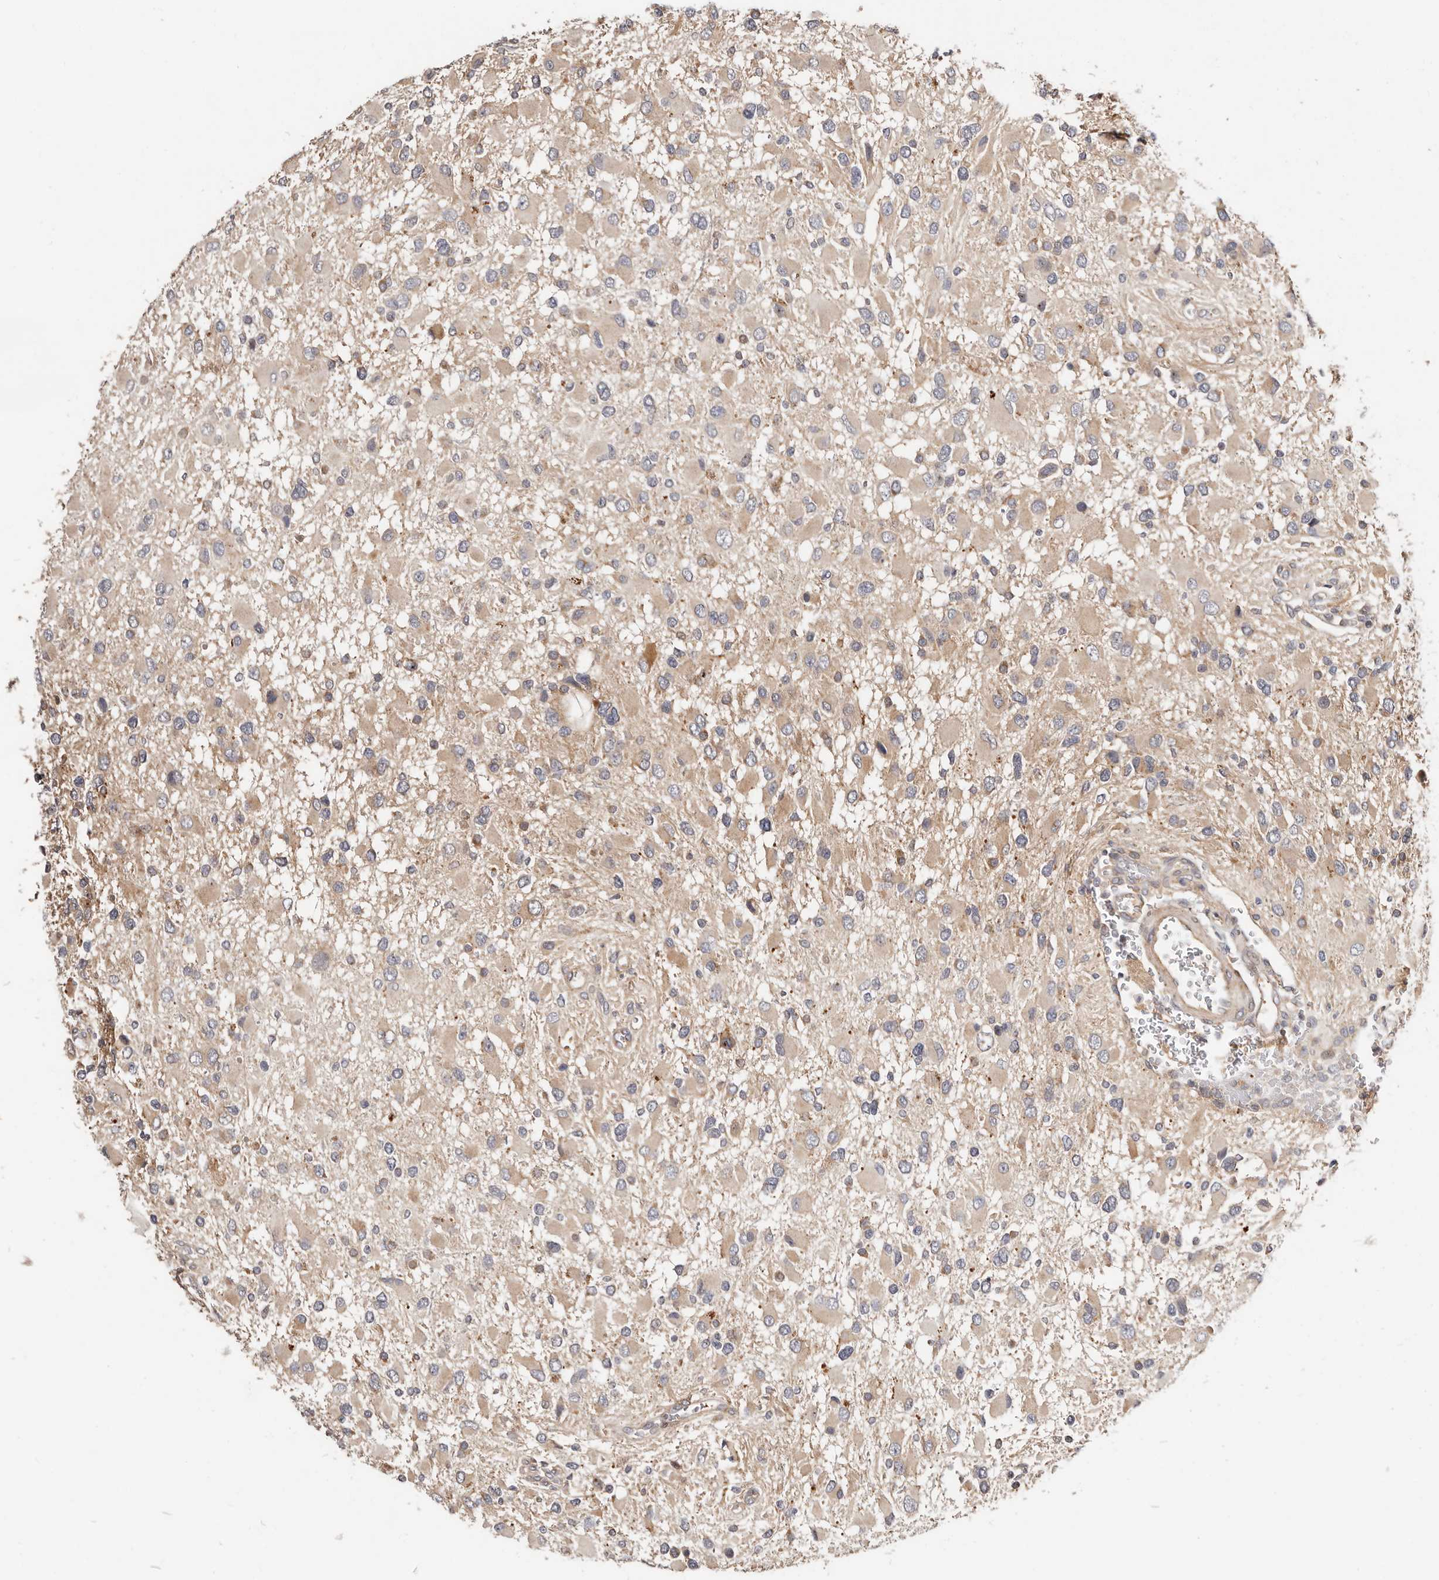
{"staining": {"intensity": "weak", "quantity": "<25%", "location": "cytoplasmic/membranous"}, "tissue": "glioma", "cell_type": "Tumor cells", "image_type": "cancer", "snomed": [{"axis": "morphology", "description": "Glioma, malignant, High grade"}, {"axis": "topography", "description": "Brain"}], "caption": "Immunohistochemistry (IHC) micrograph of neoplastic tissue: glioma stained with DAB displays no significant protein positivity in tumor cells.", "gene": "USP33", "patient": {"sex": "male", "age": 53}}